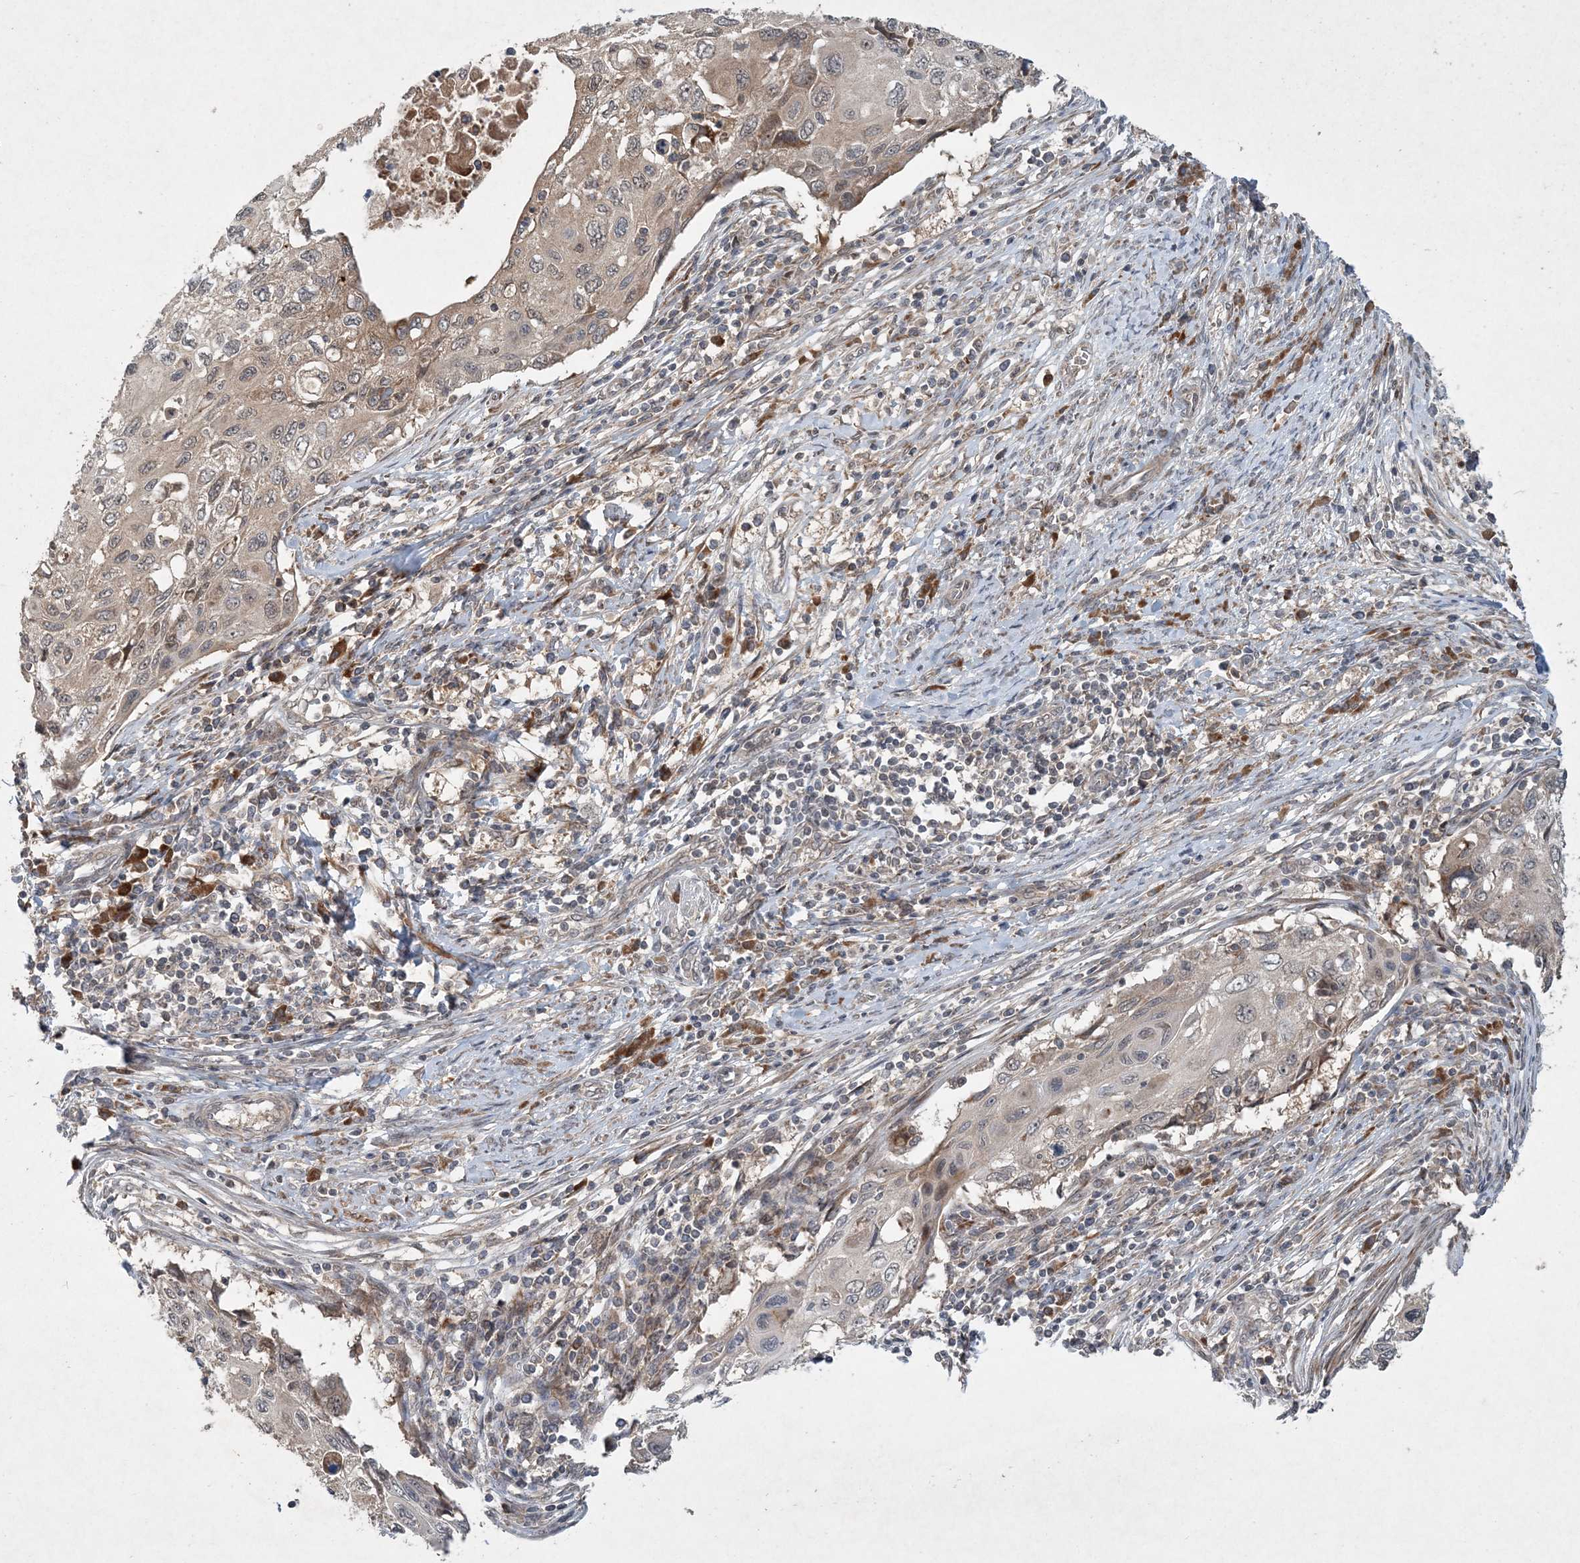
{"staining": {"intensity": "weak", "quantity": "<25%", "location": "cytoplasmic/membranous"}, "tissue": "cervical cancer", "cell_type": "Tumor cells", "image_type": "cancer", "snomed": [{"axis": "morphology", "description": "Squamous cell carcinoma, NOS"}, {"axis": "topography", "description": "Cervix"}], "caption": "A high-resolution histopathology image shows immunohistochemistry staining of cervical cancer, which shows no significant positivity in tumor cells.", "gene": "UBR3", "patient": {"sex": "female", "age": 70}}